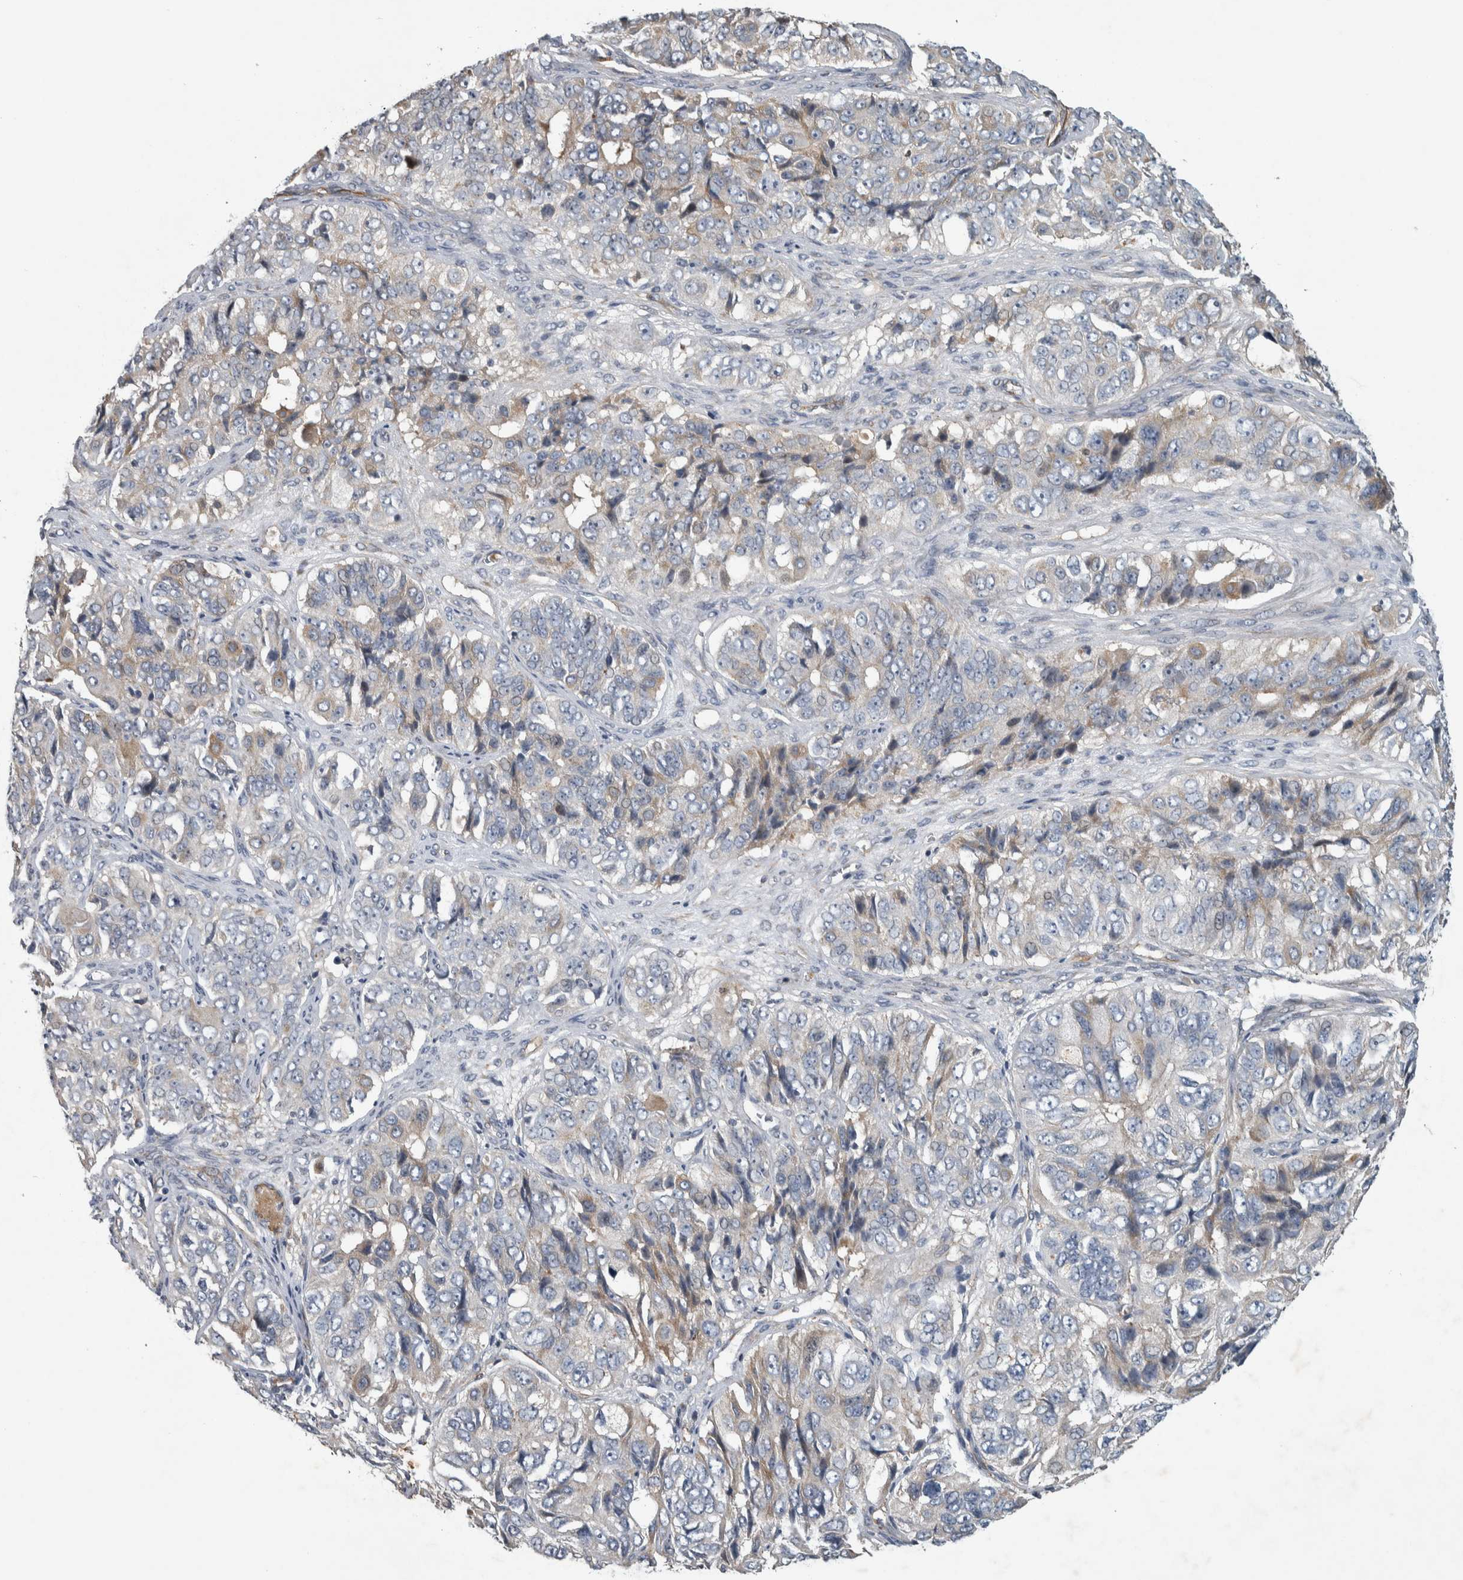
{"staining": {"intensity": "weak", "quantity": "<25%", "location": "cytoplasmic/membranous"}, "tissue": "ovarian cancer", "cell_type": "Tumor cells", "image_type": "cancer", "snomed": [{"axis": "morphology", "description": "Carcinoma, endometroid"}, {"axis": "topography", "description": "Ovary"}], "caption": "Immunohistochemistry photomicrograph of neoplastic tissue: ovarian endometroid carcinoma stained with DAB shows no significant protein positivity in tumor cells. (Stains: DAB IHC with hematoxylin counter stain, Microscopy: brightfield microscopy at high magnification).", "gene": "NT5C2", "patient": {"sex": "female", "age": 51}}